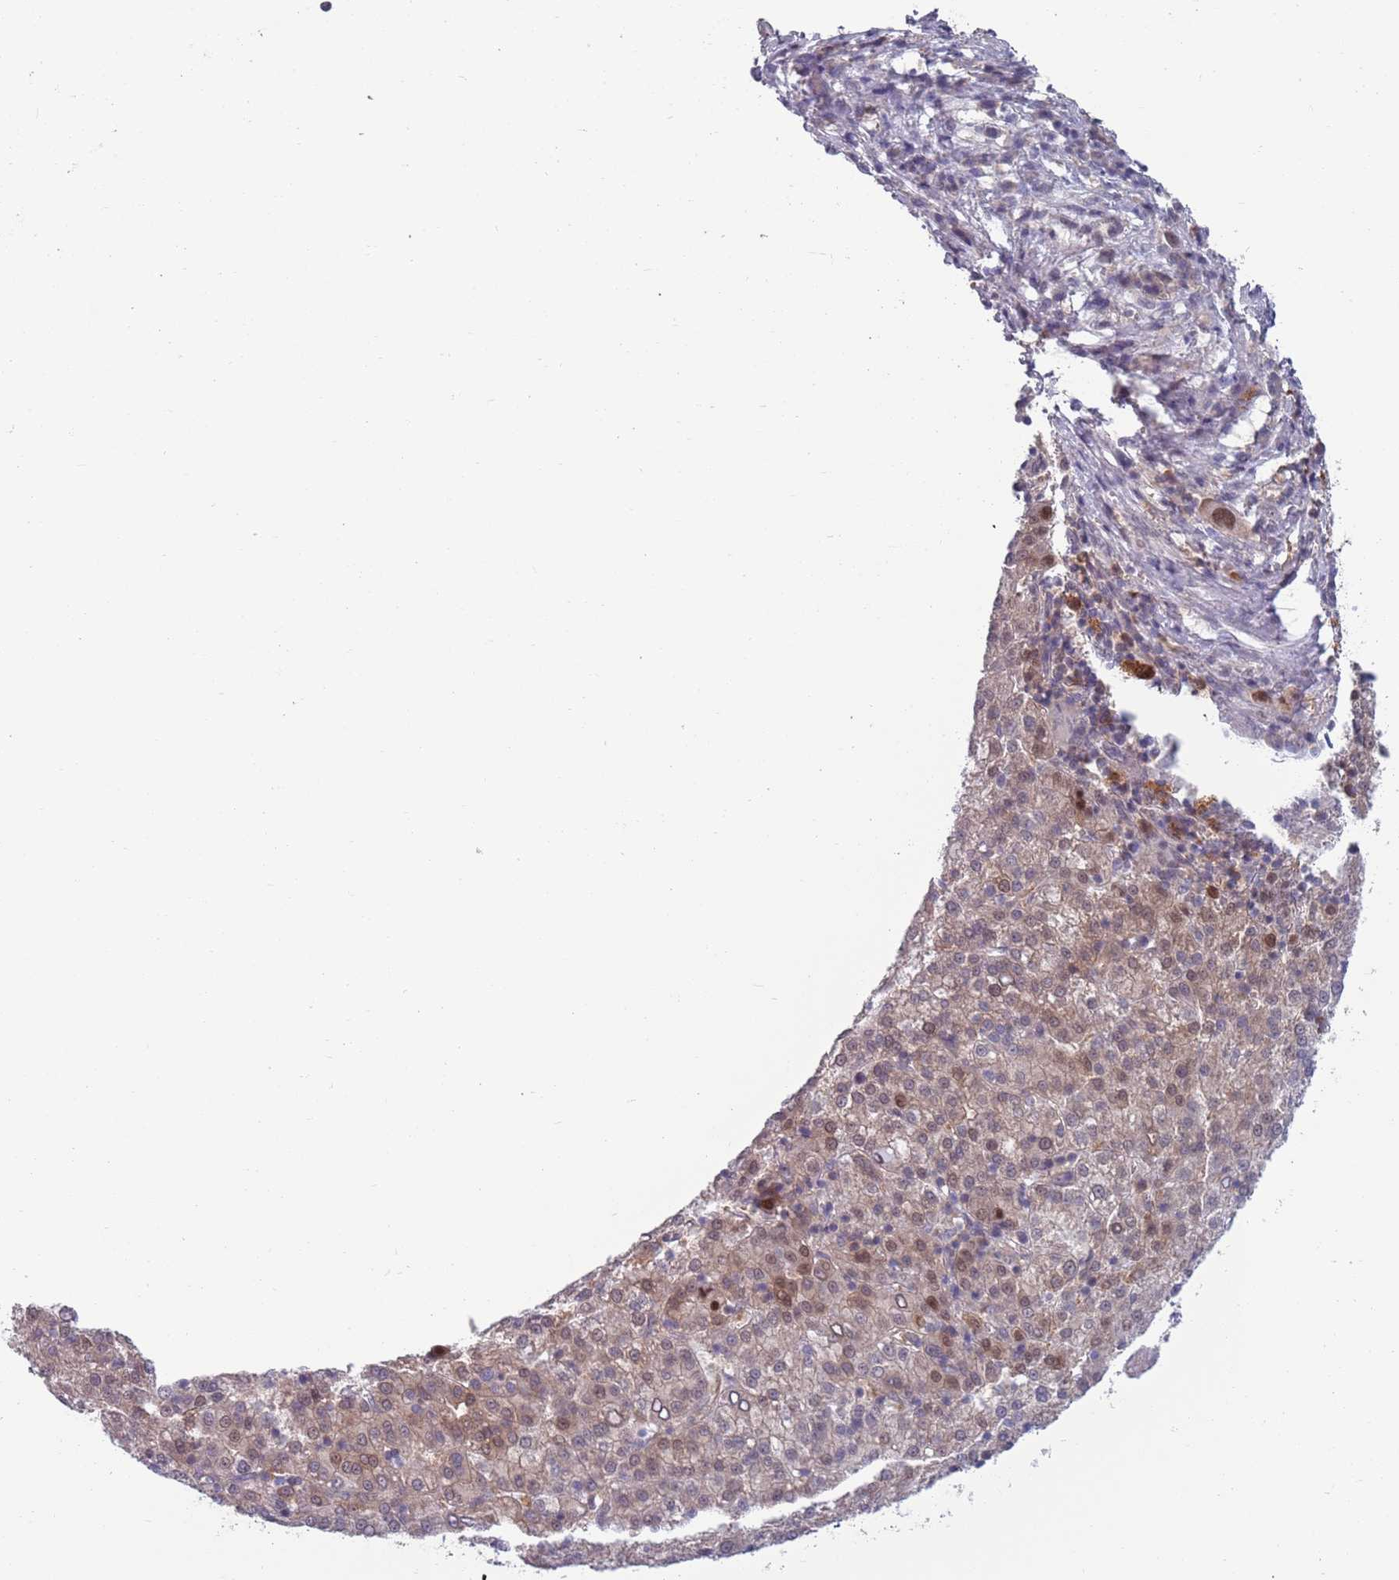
{"staining": {"intensity": "weak", "quantity": "<25%", "location": "cytoplasmic/membranous,nuclear"}, "tissue": "liver cancer", "cell_type": "Tumor cells", "image_type": "cancer", "snomed": [{"axis": "morphology", "description": "Carcinoma, Hepatocellular, NOS"}, {"axis": "topography", "description": "Liver"}], "caption": "Image shows no protein positivity in tumor cells of liver cancer tissue. (Immunohistochemistry (ihc), brightfield microscopy, high magnification).", "gene": "CLNS1A", "patient": {"sex": "female", "age": 58}}